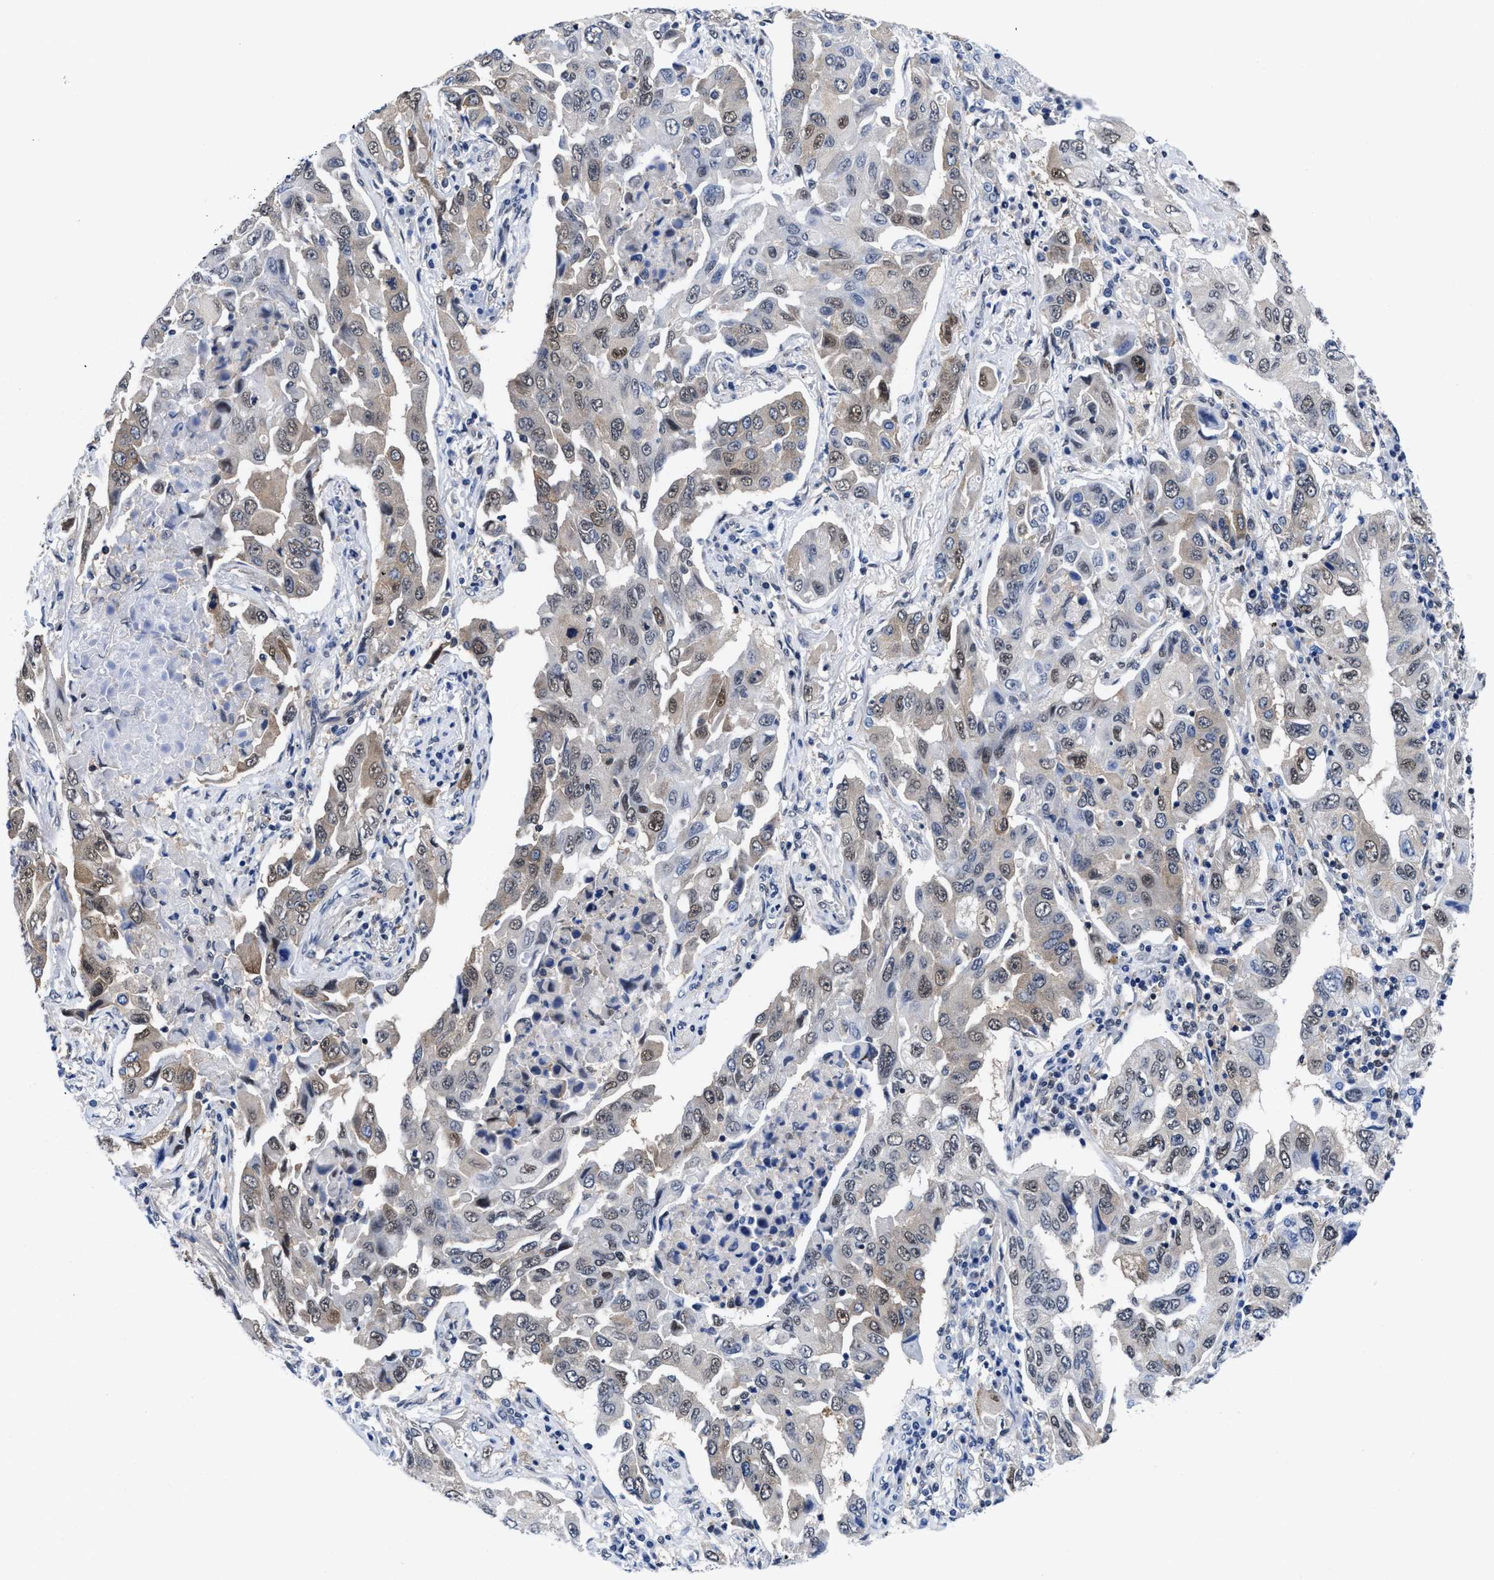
{"staining": {"intensity": "weak", "quantity": "25%-75%", "location": "nuclear"}, "tissue": "lung cancer", "cell_type": "Tumor cells", "image_type": "cancer", "snomed": [{"axis": "morphology", "description": "Adenocarcinoma, NOS"}, {"axis": "topography", "description": "Lung"}], "caption": "A brown stain highlights weak nuclear staining of a protein in lung adenocarcinoma tumor cells.", "gene": "ACLY", "patient": {"sex": "female", "age": 65}}